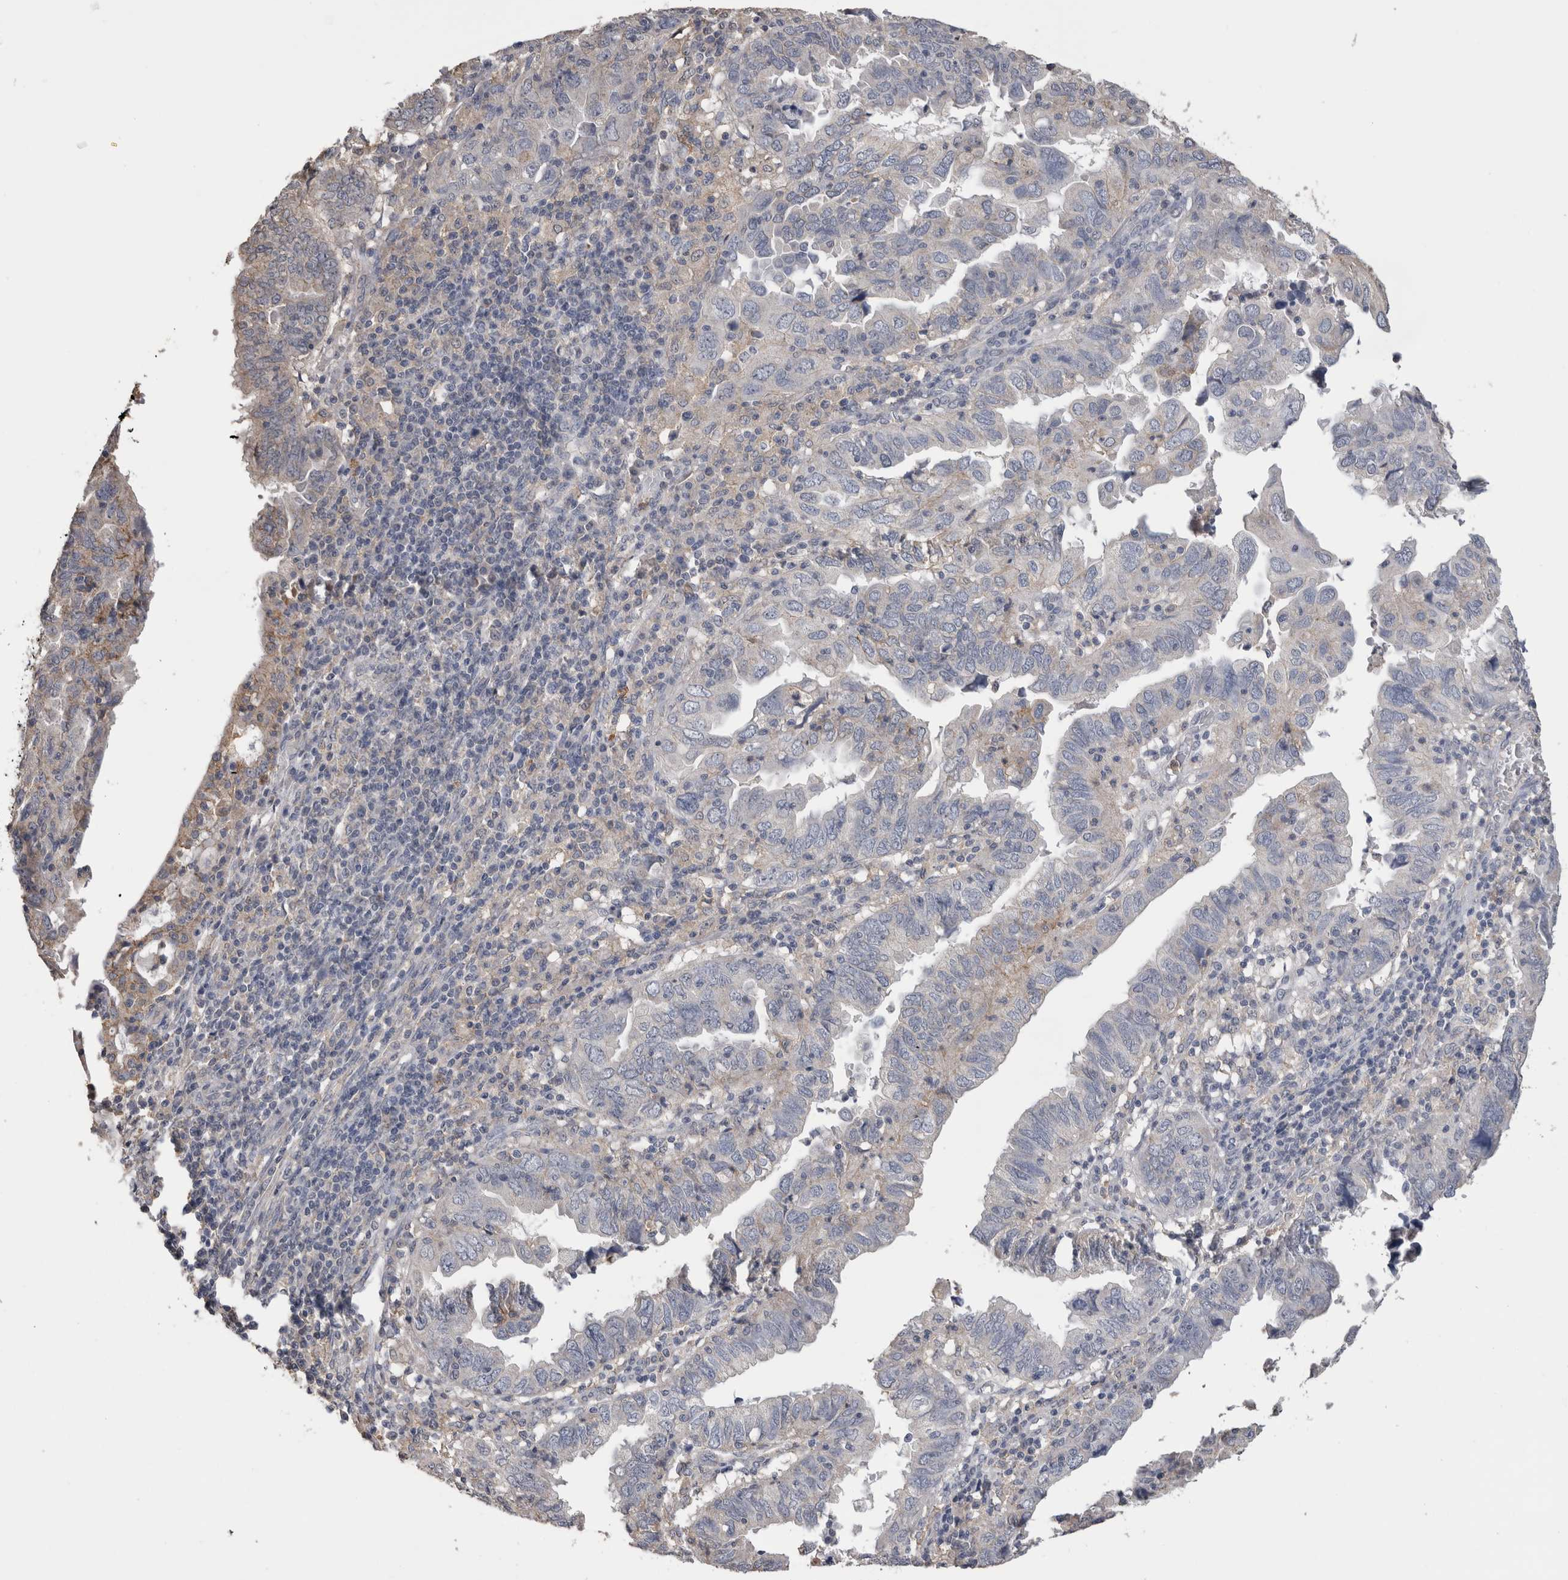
{"staining": {"intensity": "weak", "quantity": "<25%", "location": "cytoplasmic/membranous"}, "tissue": "endometrial cancer", "cell_type": "Tumor cells", "image_type": "cancer", "snomed": [{"axis": "morphology", "description": "Adenocarcinoma, NOS"}, {"axis": "topography", "description": "Uterus"}], "caption": "The image demonstrates no staining of tumor cells in adenocarcinoma (endometrial). (Immunohistochemistry, brightfield microscopy, high magnification).", "gene": "CNTFR", "patient": {"sex": "female", "age": 77}}